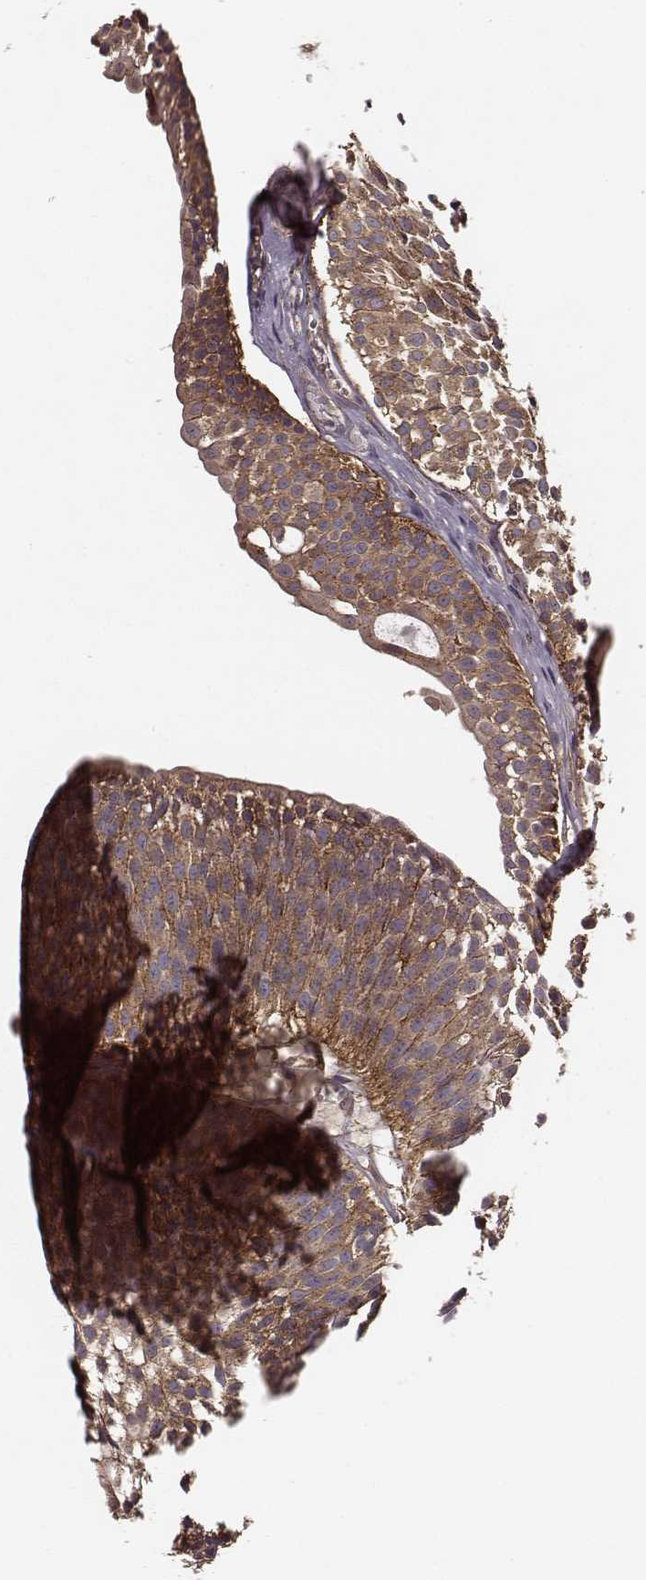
{"staining": {"intensity": "moderate", "quantity": ">75%", "location": "cytoplasmic/membranous"}, "tissue": "urothelial cancer", "cell_type": "Tumor cells", "image_type": "cancer", "snomed": [{"axis": "morphology", "description": "Urothelial carcinoma, Low grade"}, {"axis": "topography", "description": "Urinary bladder"}], "caption": "The micrograph displays a brown stain indicating the presence of a protein in the cytoplasmic/membranous of tumor cells in urothelial carcinoma (low-grade). Nuclei are stained in blue.", "gene": "VPS26A", "patient": {"sex": "male", "age": 63}}